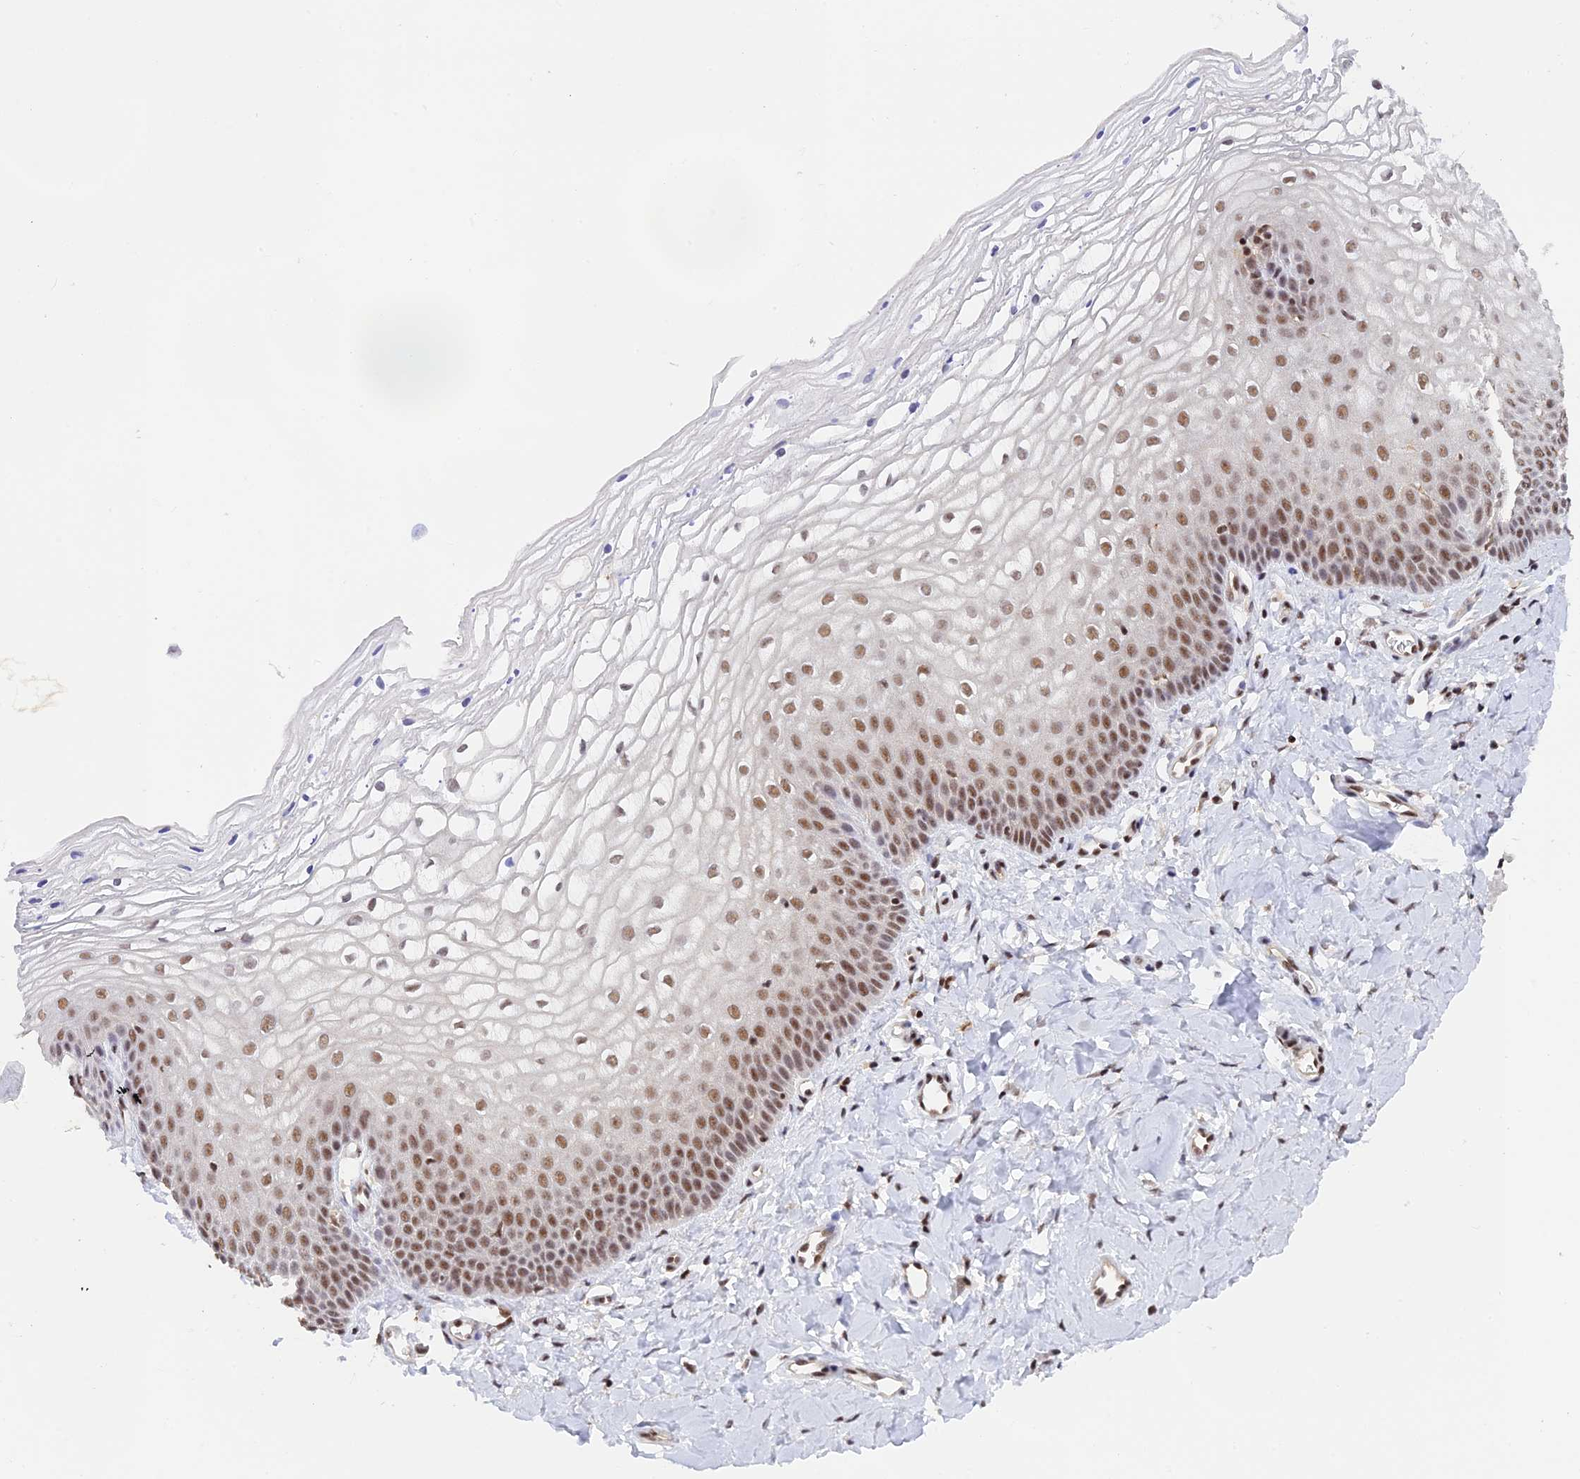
{"staining": {"intensity": "moderate", "quantity": ">75%", "location": "nuclear"}, "tissue": "vagina", "cell_type": "Squamous epithelial cells", "image_type": "normal", "snomed": [{"axis": "morphology", "description": "Normal tissue, NOS"}, {"axis": "topography", "description": "Vagina"}], "caption": "Protein positivity by immunohistochemistry (IHC) exhibits moderate nuclear positivity in approximately >75% of squamous epithelial cells in normal vagina.", "gene": "THAP11", "patient": {"sex": "female", "age": 68}}